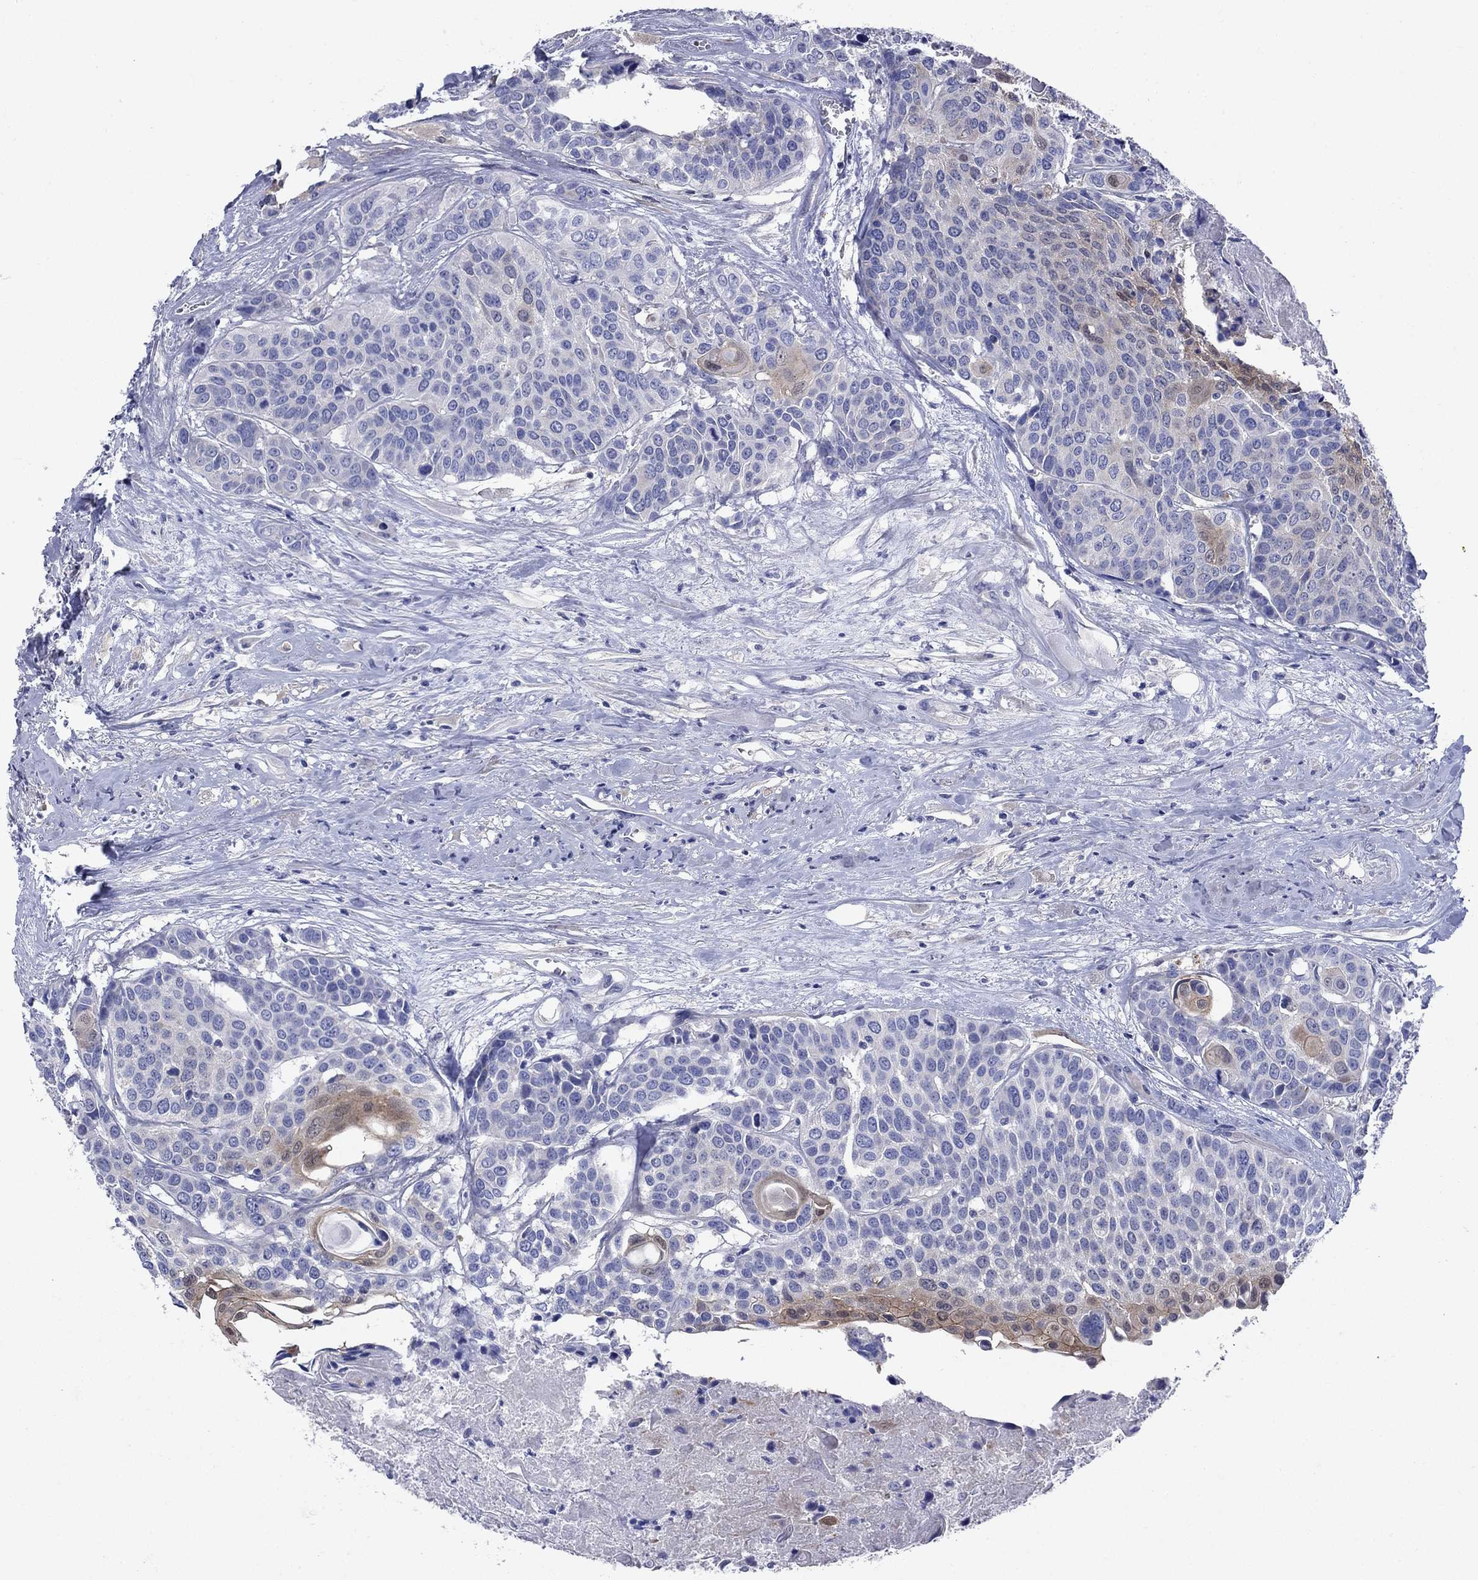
{"staining": {"intensity": "moderate", "quantity": "<25%", "location": "cytoplasmic/membranous"}, "tissue": "head and neck cancer", "cell_type": "Tumor cells", "image_type": "cancer", "snomed": [{"axis": "morphology", "description": "Squamous cell carcinoma, NOS"}, {"axis": "topography", "description": "Oral tissue"}, {"axis": "topography", "description": "Head-Neck"}], "caption": "Squamous cell carcinoma (head and neck) was stained to show a protein in brown. There is low levels of moderate cytoplasmic/membranous staining in approximately <25% of tumor cells.", "gene": "SULT2B1", "patient": {"sex": "male", "age": 56}}